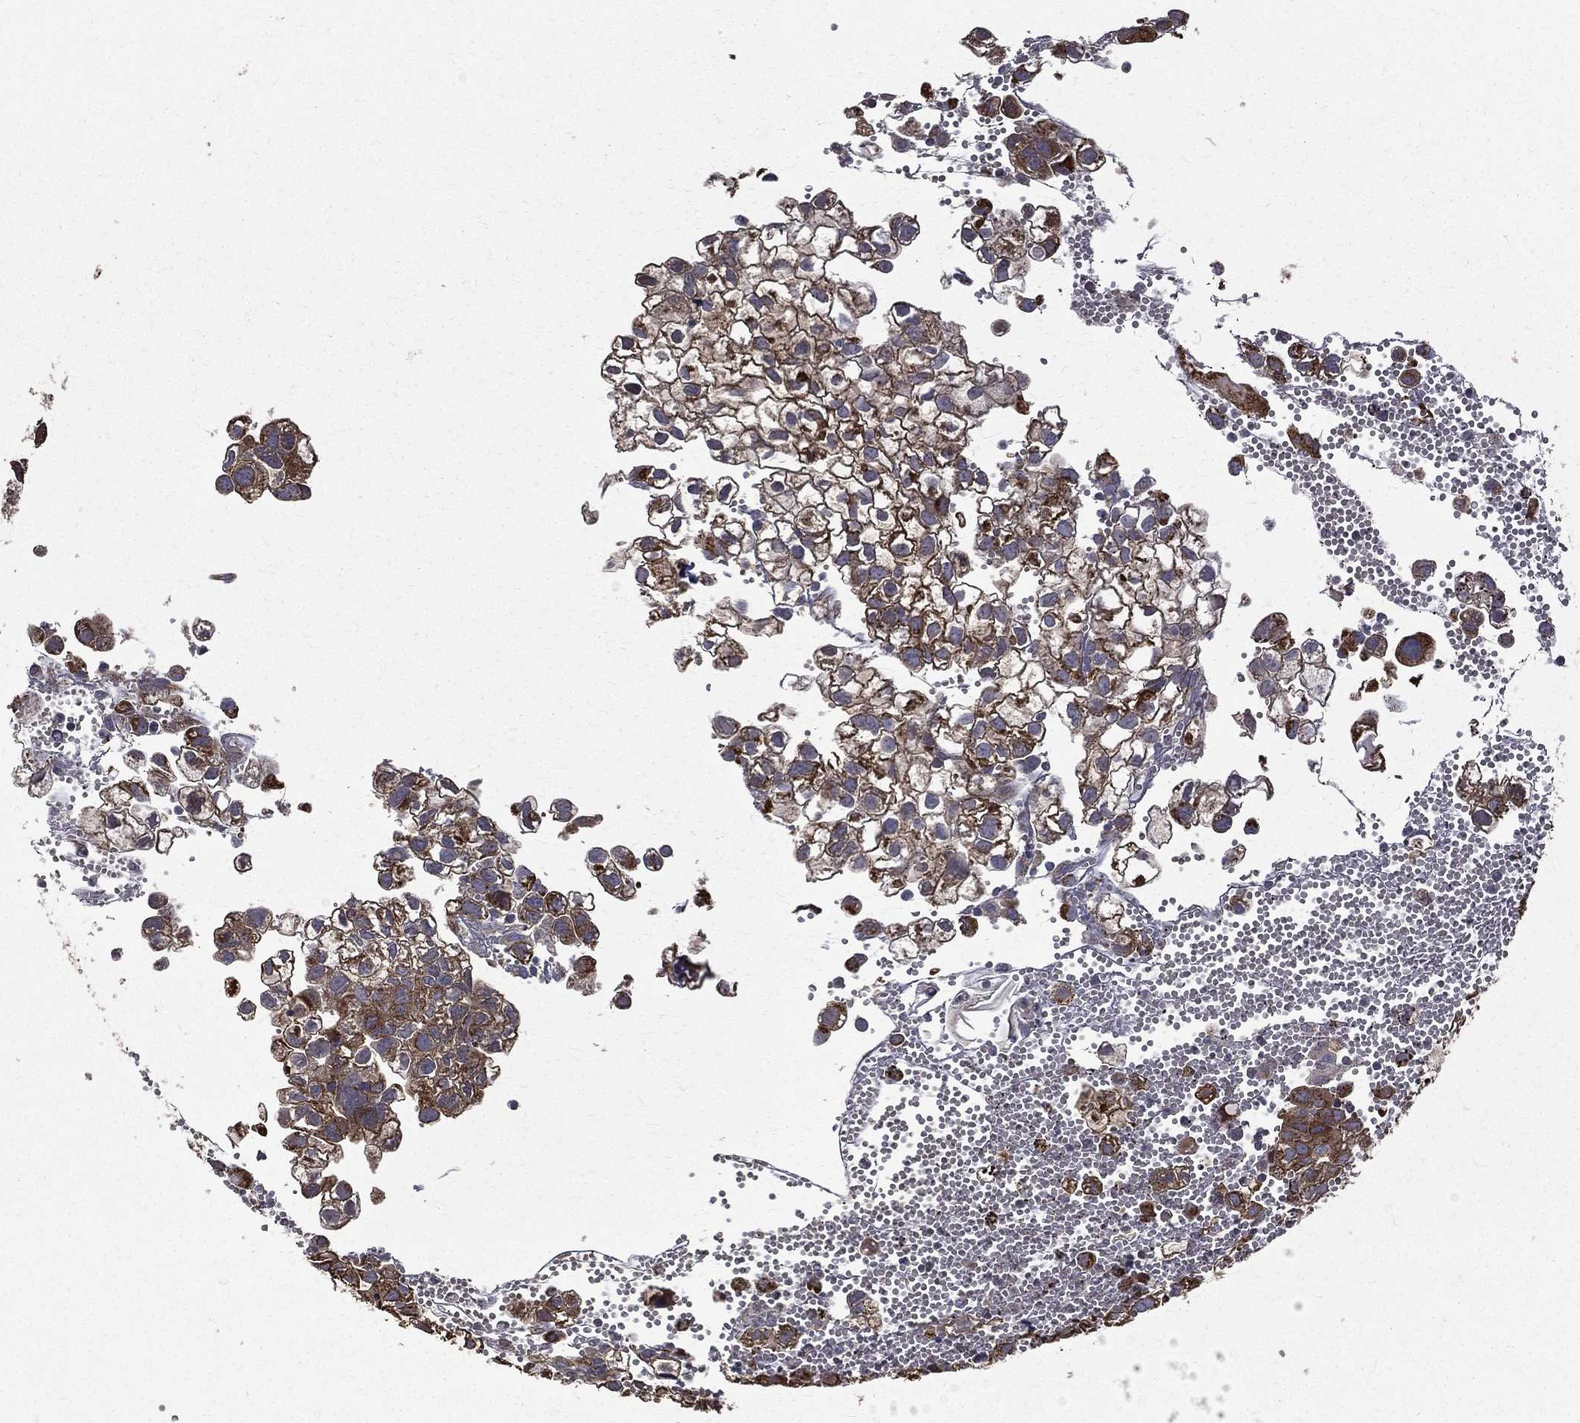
{"staining": {"intensity": "strong", "quantity": ">75%", "location": "cytoplasmic/membranous"}, "tissue": "cervical cancer", "cell_type": "Tumor cells", "image_type": "cancer", "snomed": [{"axis": "morphology", "description": "Squamous cell carcinoma, NOS"}, {"axis": "topography", "description": "Cervix"}], "caption": "Protein expression analysis of cervical cancer displays strong cytoplasmic/membranous positivity in about >75% of tumor cells. The protein is shown in brown color, while the nuclei are stained blue.", "gene": "RPGR", "patient": {"sex": "female", "age": 55}}